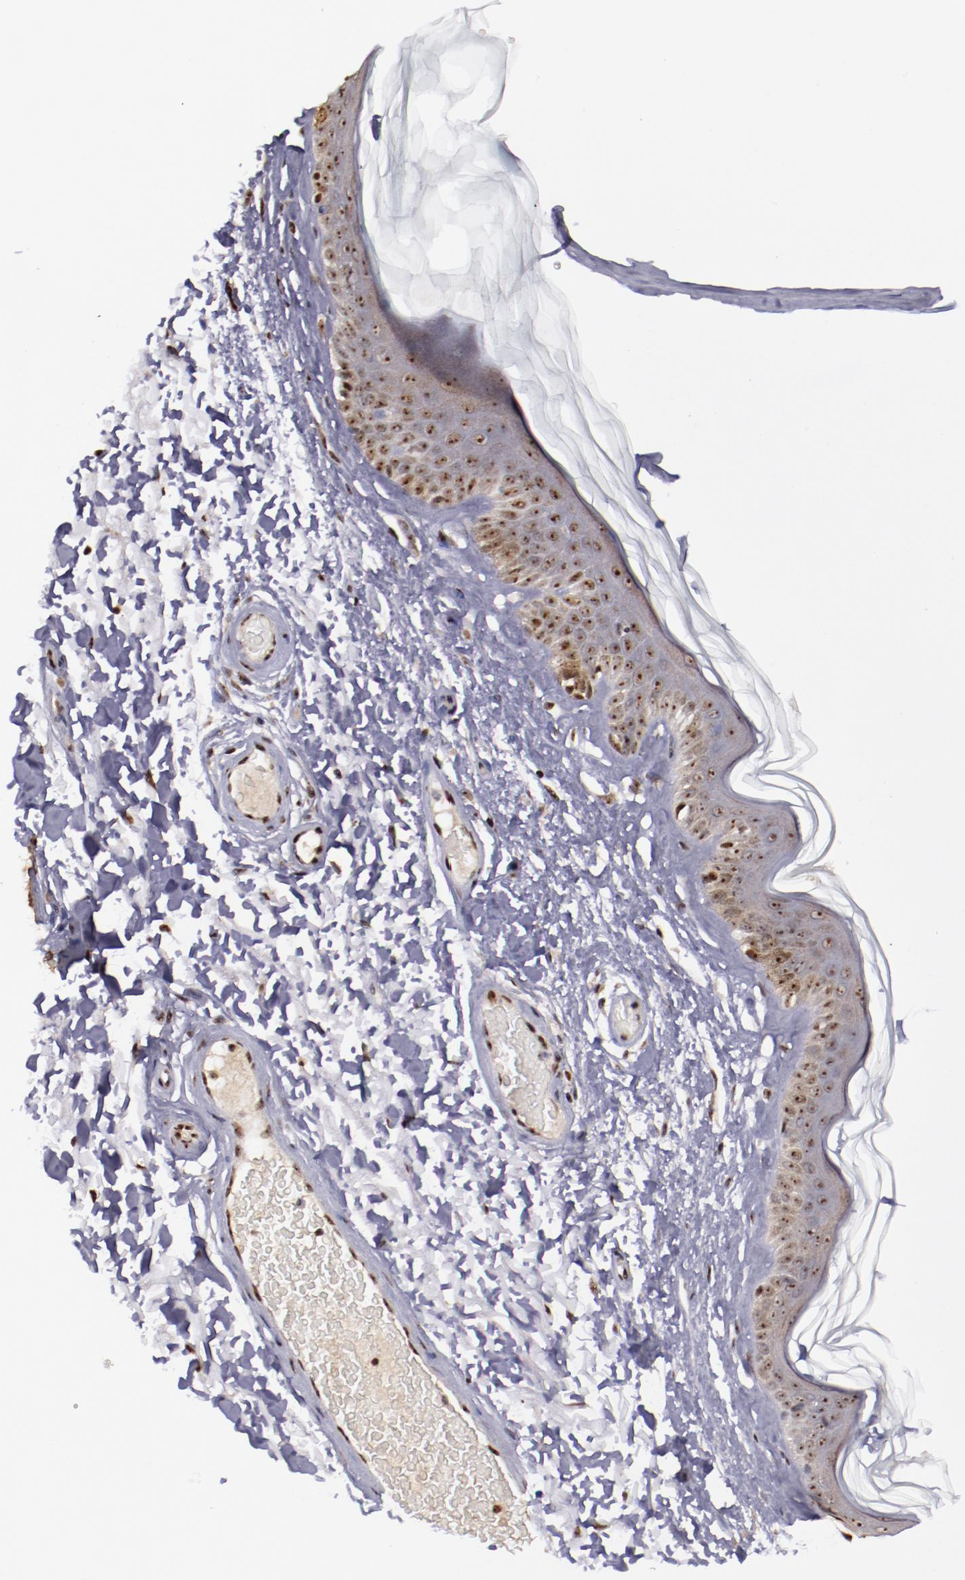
{"staining": {"intensity": "moderate", "quantity": ">75%", "location": "nuclear"}, "tissue": "skin", "cell_type": "Fibroblasts", "image_type": "normal", "snomed": [{"axis": "morphology", "description": "Normal tissue, NOS"}, {"axis": "topography", "description": "Skin"}], "caption": "Brown immunohistochemical staining in benign human skin demonstrates moderate nuclear positivity in about >75% of fibroblasts. (DAB IHC with brightfield microscopy, high magnification).", "gene": "DDX24", "patient": {"sex": "male", "age": 63}}